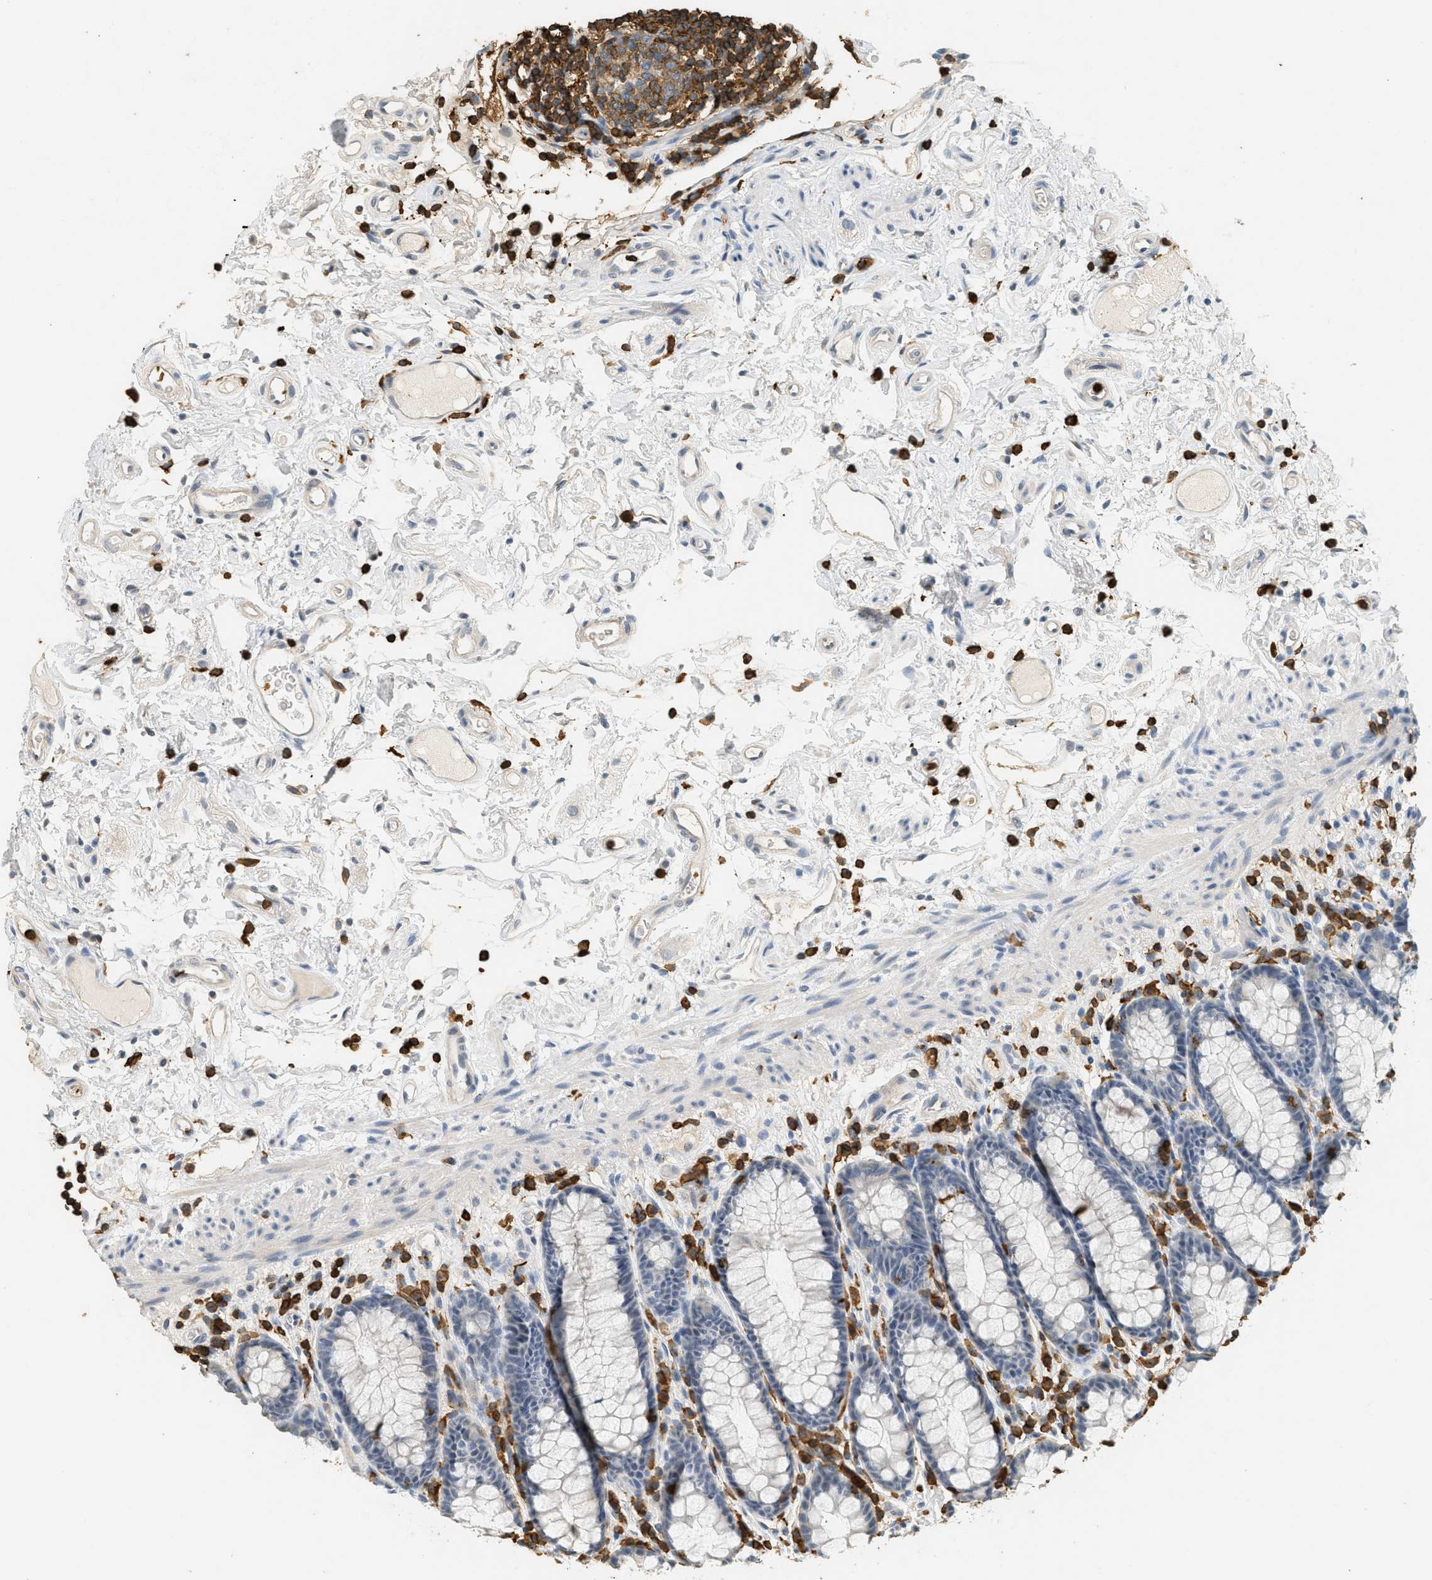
{"staining": {"intensity": "negative", "quantity": "none", "location": "none"}, "tissue": "rectum", "cell_type": "Glandular cells", "image_type": "normal", "snomed": [{"axis": "morphology", "description": "Normal tissue, NOS"}, {"axis": "topography", "description": "Rectum"}], "caption": "The immunohistochemistry histopathology image has no significant positivity in glandular cells of rectum.", "gene": "LSP1", "patient": {"sex": "male", "age": 92}}